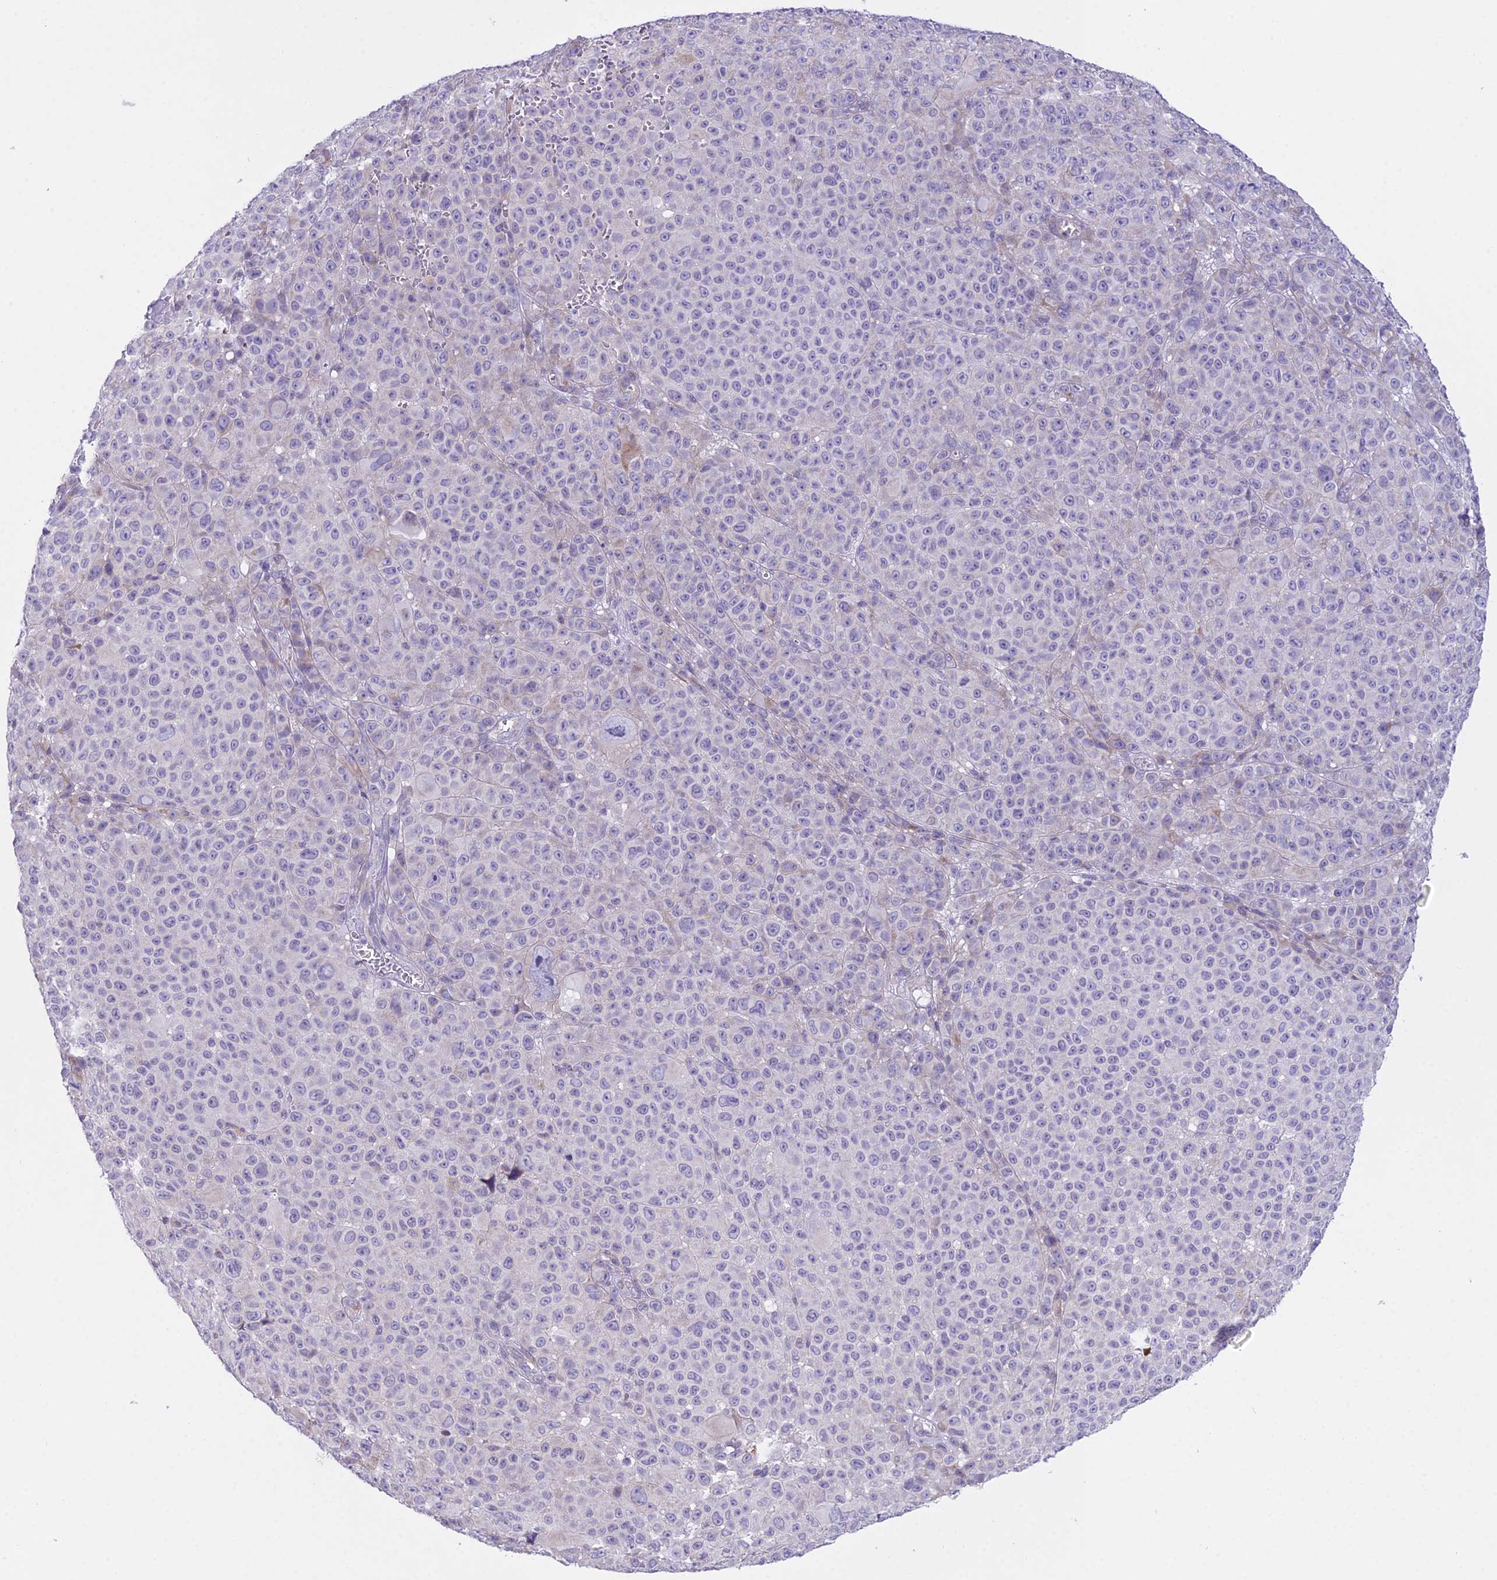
{"staining": {"intensity": "negative", "quantity": "none", "location": "none"}, "tissue": "melanoma", "cell_type": "Tumor cells", "image_type": "cancer", "snomed": [{"axis": "morphology", "description": "Malignant melanoma, NOS"}, {"axis": "topography", "description": "Skin"}], "caption": "Histopathology image shows no protein staining in tumor cells of malignant melanoma tissue.", "gene": "RPS26", "patient": {"sex": "female", "age": 94}}